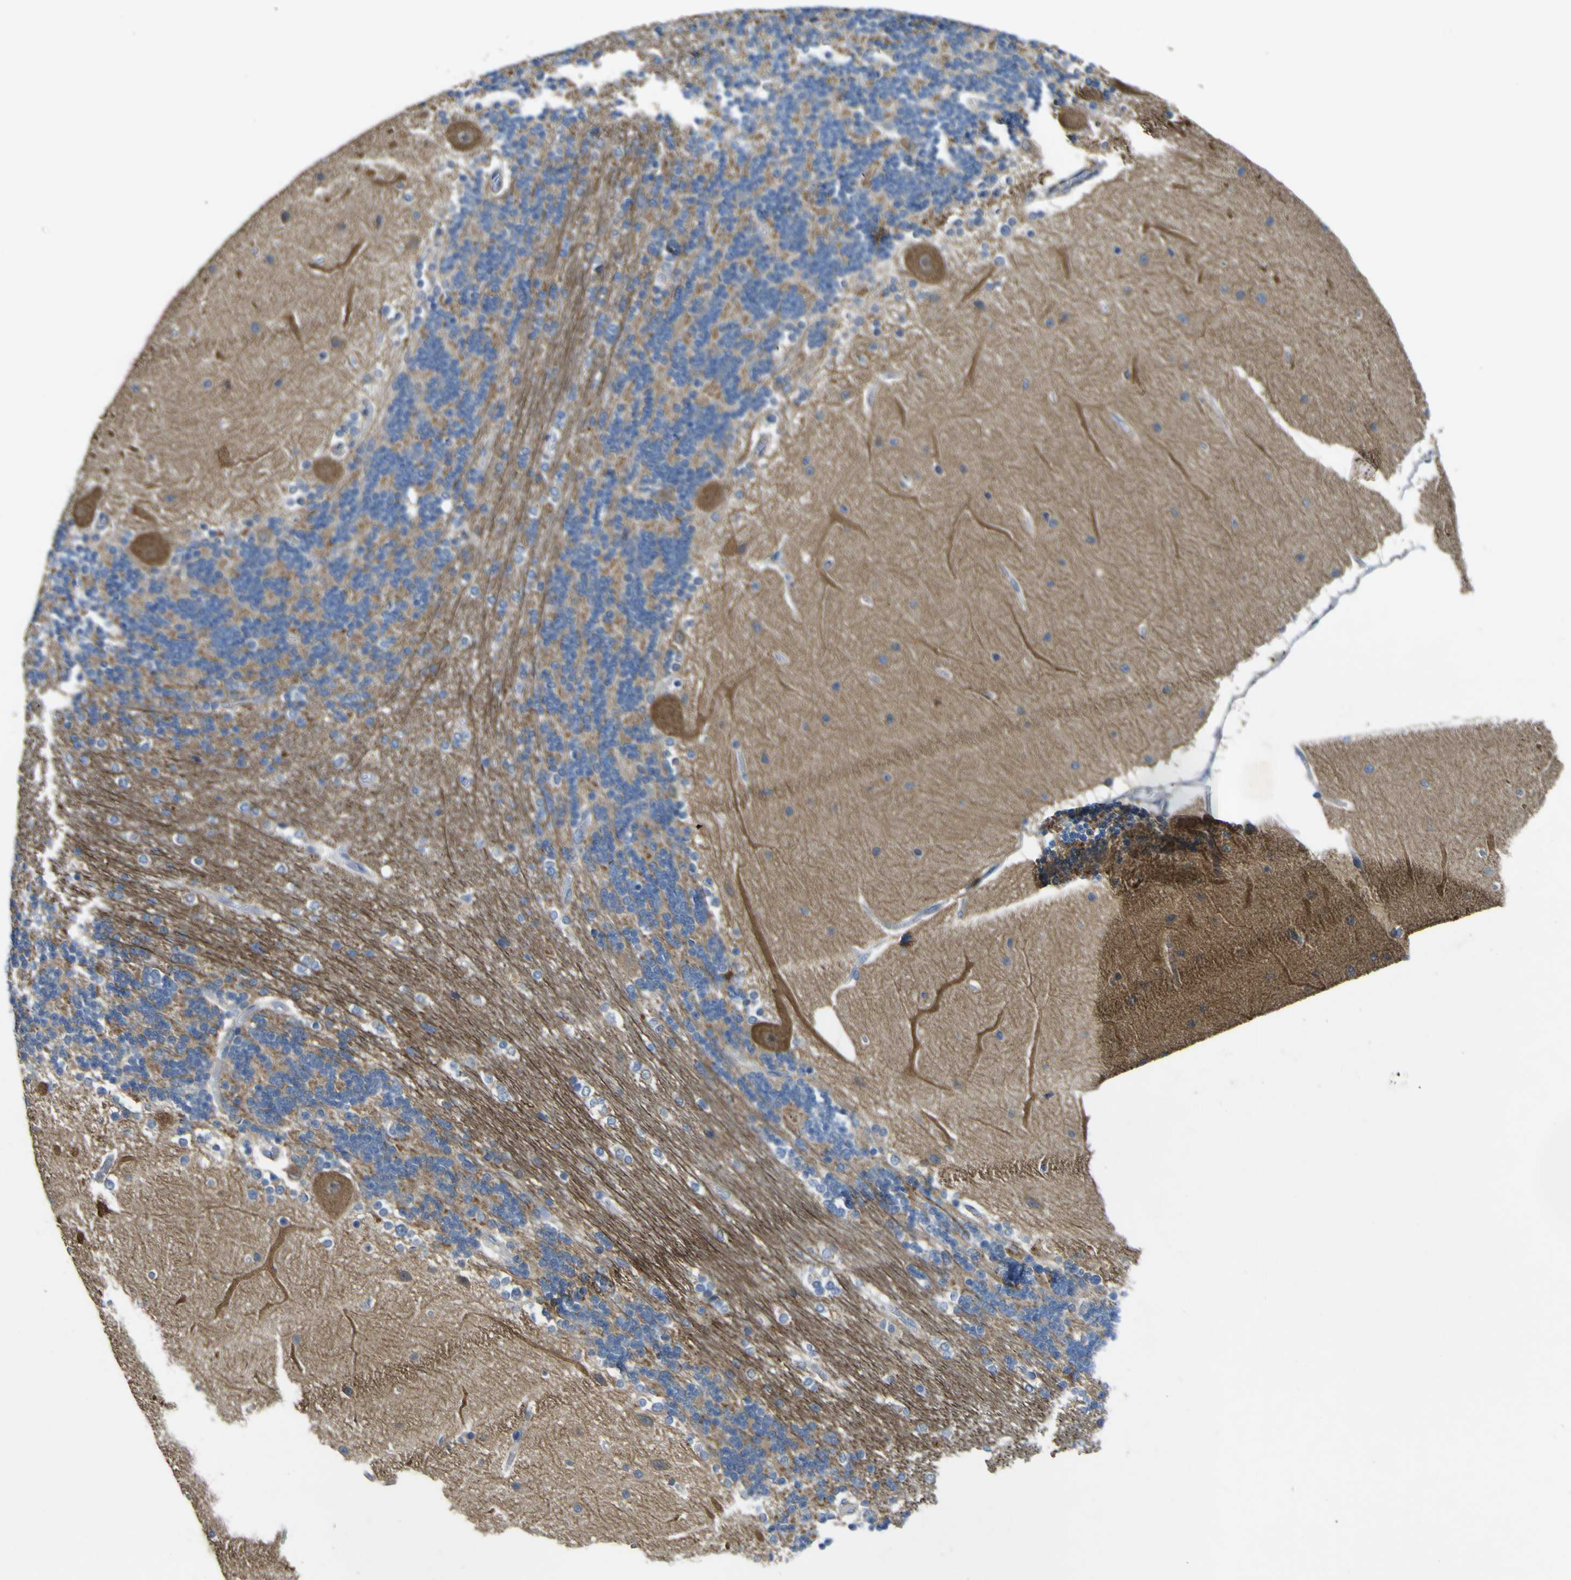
{"staining": {"intensity": "moderate", "quantity": ">75%", "location": "cytoplasmic/membranous"}, "tissue": "cerebellum", "cell_type": "Cells in granular layer", "image_type": "normal", "snomed": [{"axis": "morphology", "description": "Normal tissue, NOS"}, {"axis": "topography", "description": "Cerebellum"}], "caption": "IHC micrograph of benign human cerebellum stained for a protein (brown), which displays medium levels of moderate cytoplasmic/membranous positivity in about >75% of cells in granular layer.", "gene": "ALDH18A1", "patient": {"sex": "female", "age": 54}}